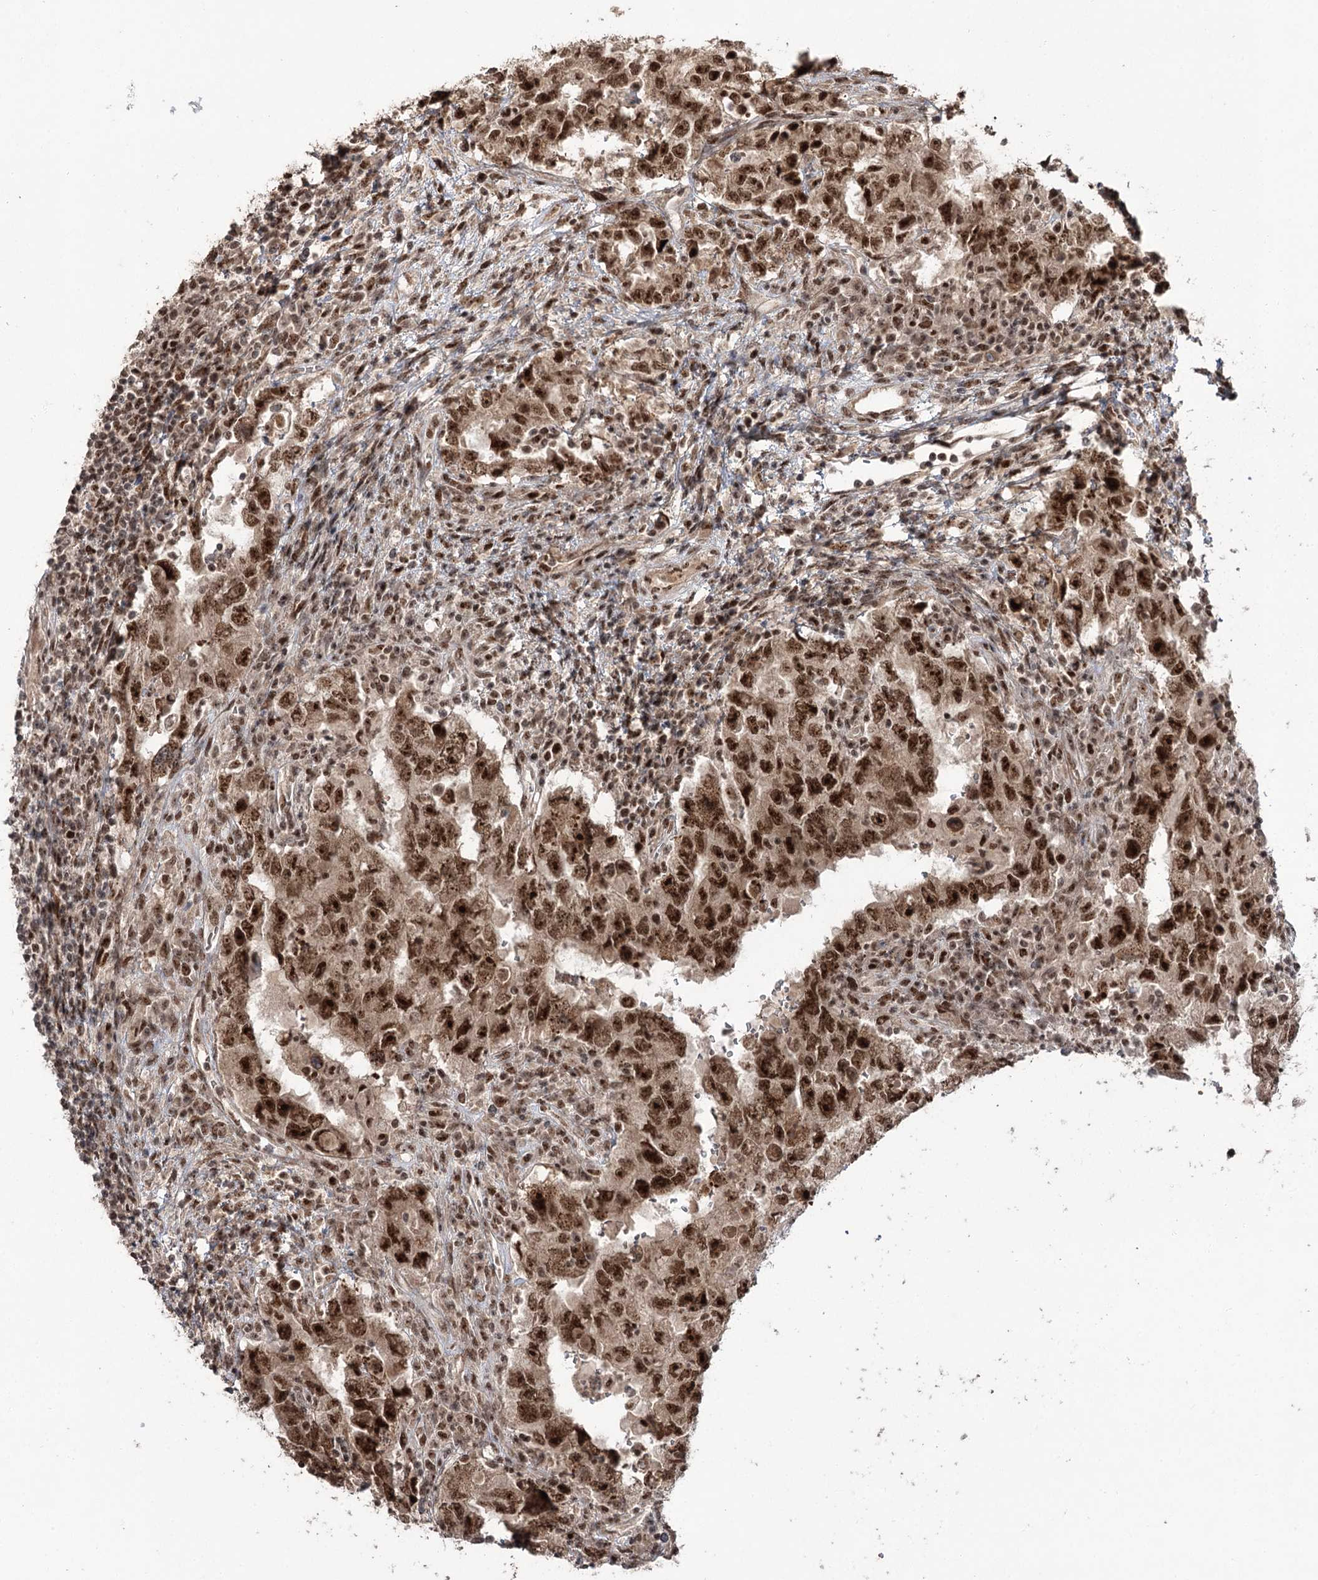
{"staining": {"intensity": "strong", "quantity": ">75%", "location": "nuclear"}, "tissue": "testis cancer", "cell_type": "Tumor cells", "image_type": "cancer", "snomed": [{"axis": "morphology", "description": "Carcinoma, Embryonal, NOS"}, {"axis": "topography", "description": "Testis"}], "caption": "Immunohistochemistry staining of embryonal carcinoma (testis), which exhibits high levels of strong nuclear expression in about >75% of tumor cells indicating strong nuclear protein staining. The staining was performed using DAB (3,3'-diaminobenzidine) (brown) for protein detection and nuclei were counterstained in hematoxylin (blue).", "gene": "ERCC3", "patient": {"sex": "male", "age": 26}}